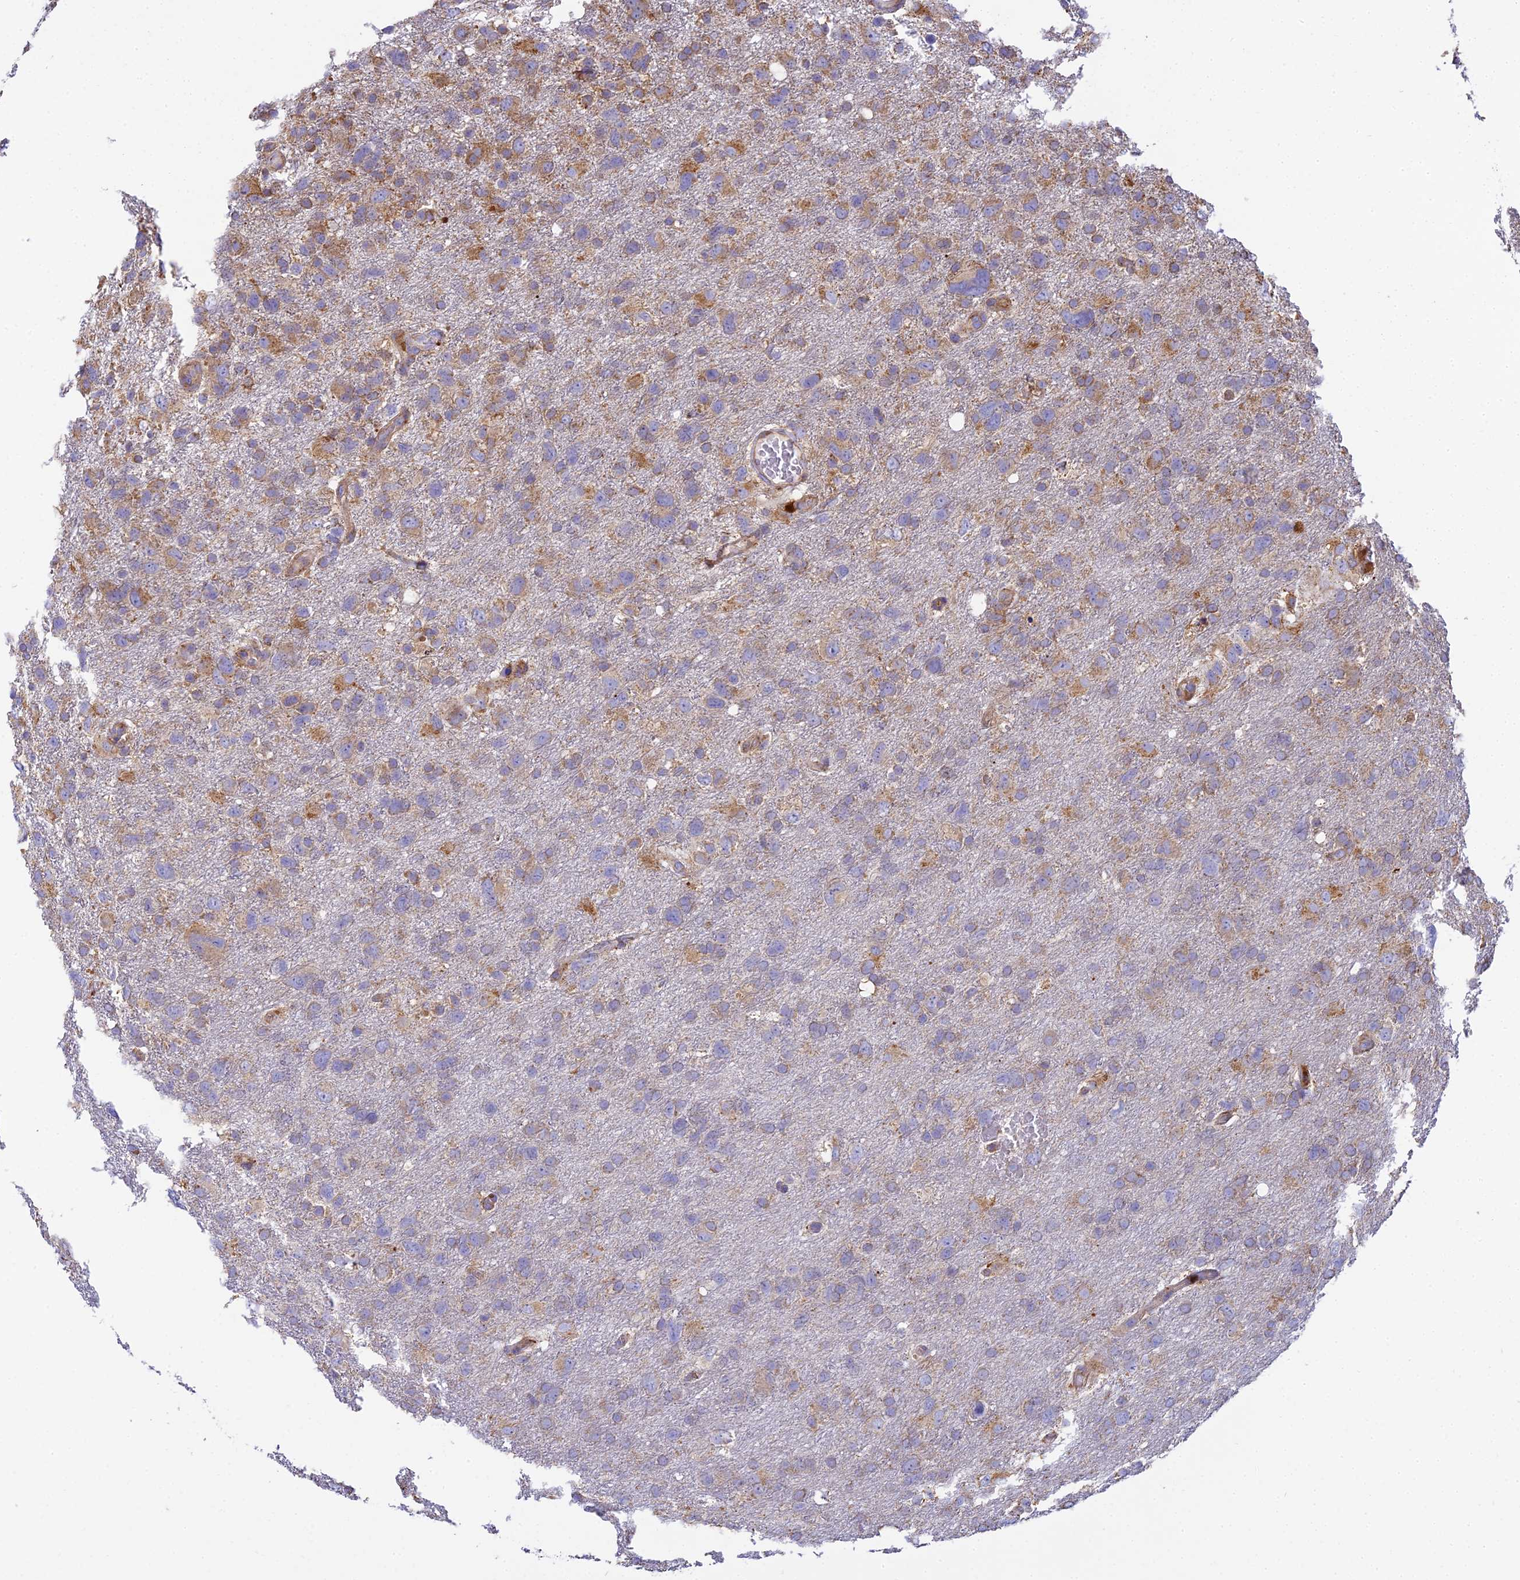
{"staining": {"intensity": "moderate", "quantity": "25%-75%", "location": "cytoplasmic/membranous"}, "tissue": "glioma", "cell_type": "Tumor cells", "image_type": "cancer", "snomed": [{"axis": "morphology", "description": "Glioma, malignant, High grade"}, {"axis": "topography", "description": "Brain"}], "caption": "This photomicrograph displays immunohistochemistry (IHC) staining of malignant glioma (high-grade), with medium moderate cytoplasmic/membranous staining in approximately 25%-75% of tumor cells.", "gene": "CLCN7", "patient": {"sex": "male", "age": 61}}